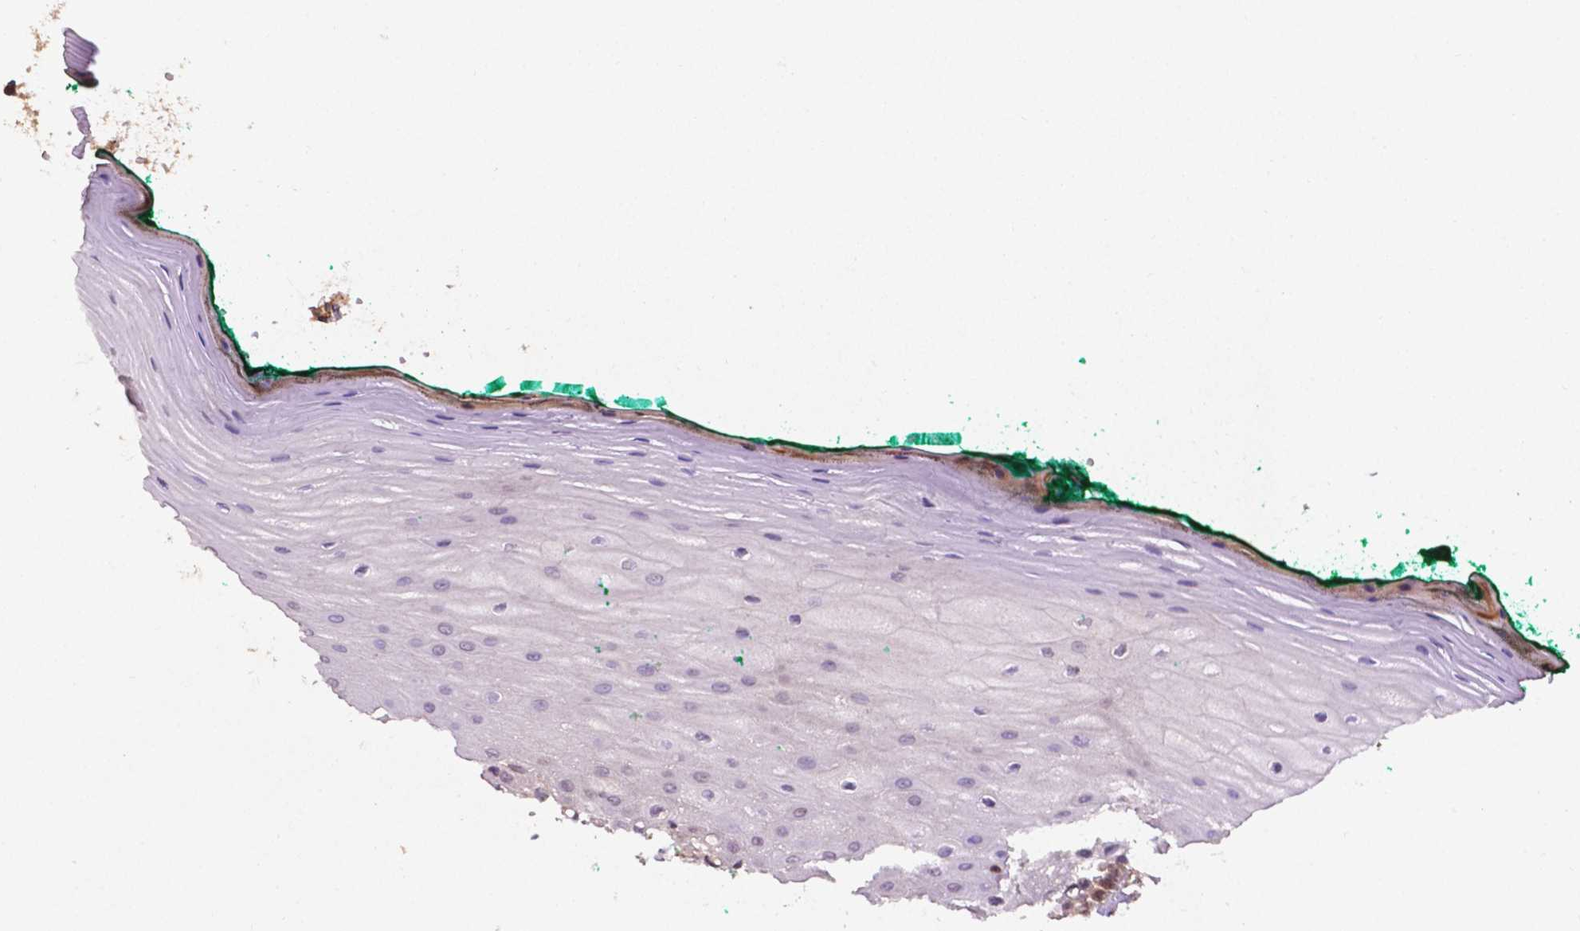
{"staining": {"intensity": "negative", "quantity": "none", "location": "none"}, "tissue": "oral mucosa", "cell_type": "Squamous epithelial cells", "image_type": "normal", "snomed": [{"axis": "morphology", "description": "Normal tissue, NOS"}, {"axis": "topography", "description": "Oral tissue"}], "caption": "An immunohistochemistry histopathology image of benign oral mucosa is shown. There is no staining in squamous epithelial cells of oral mucosa.", "gene": "UBE2L6", "patient": {"sex": "female", "age": 83}}